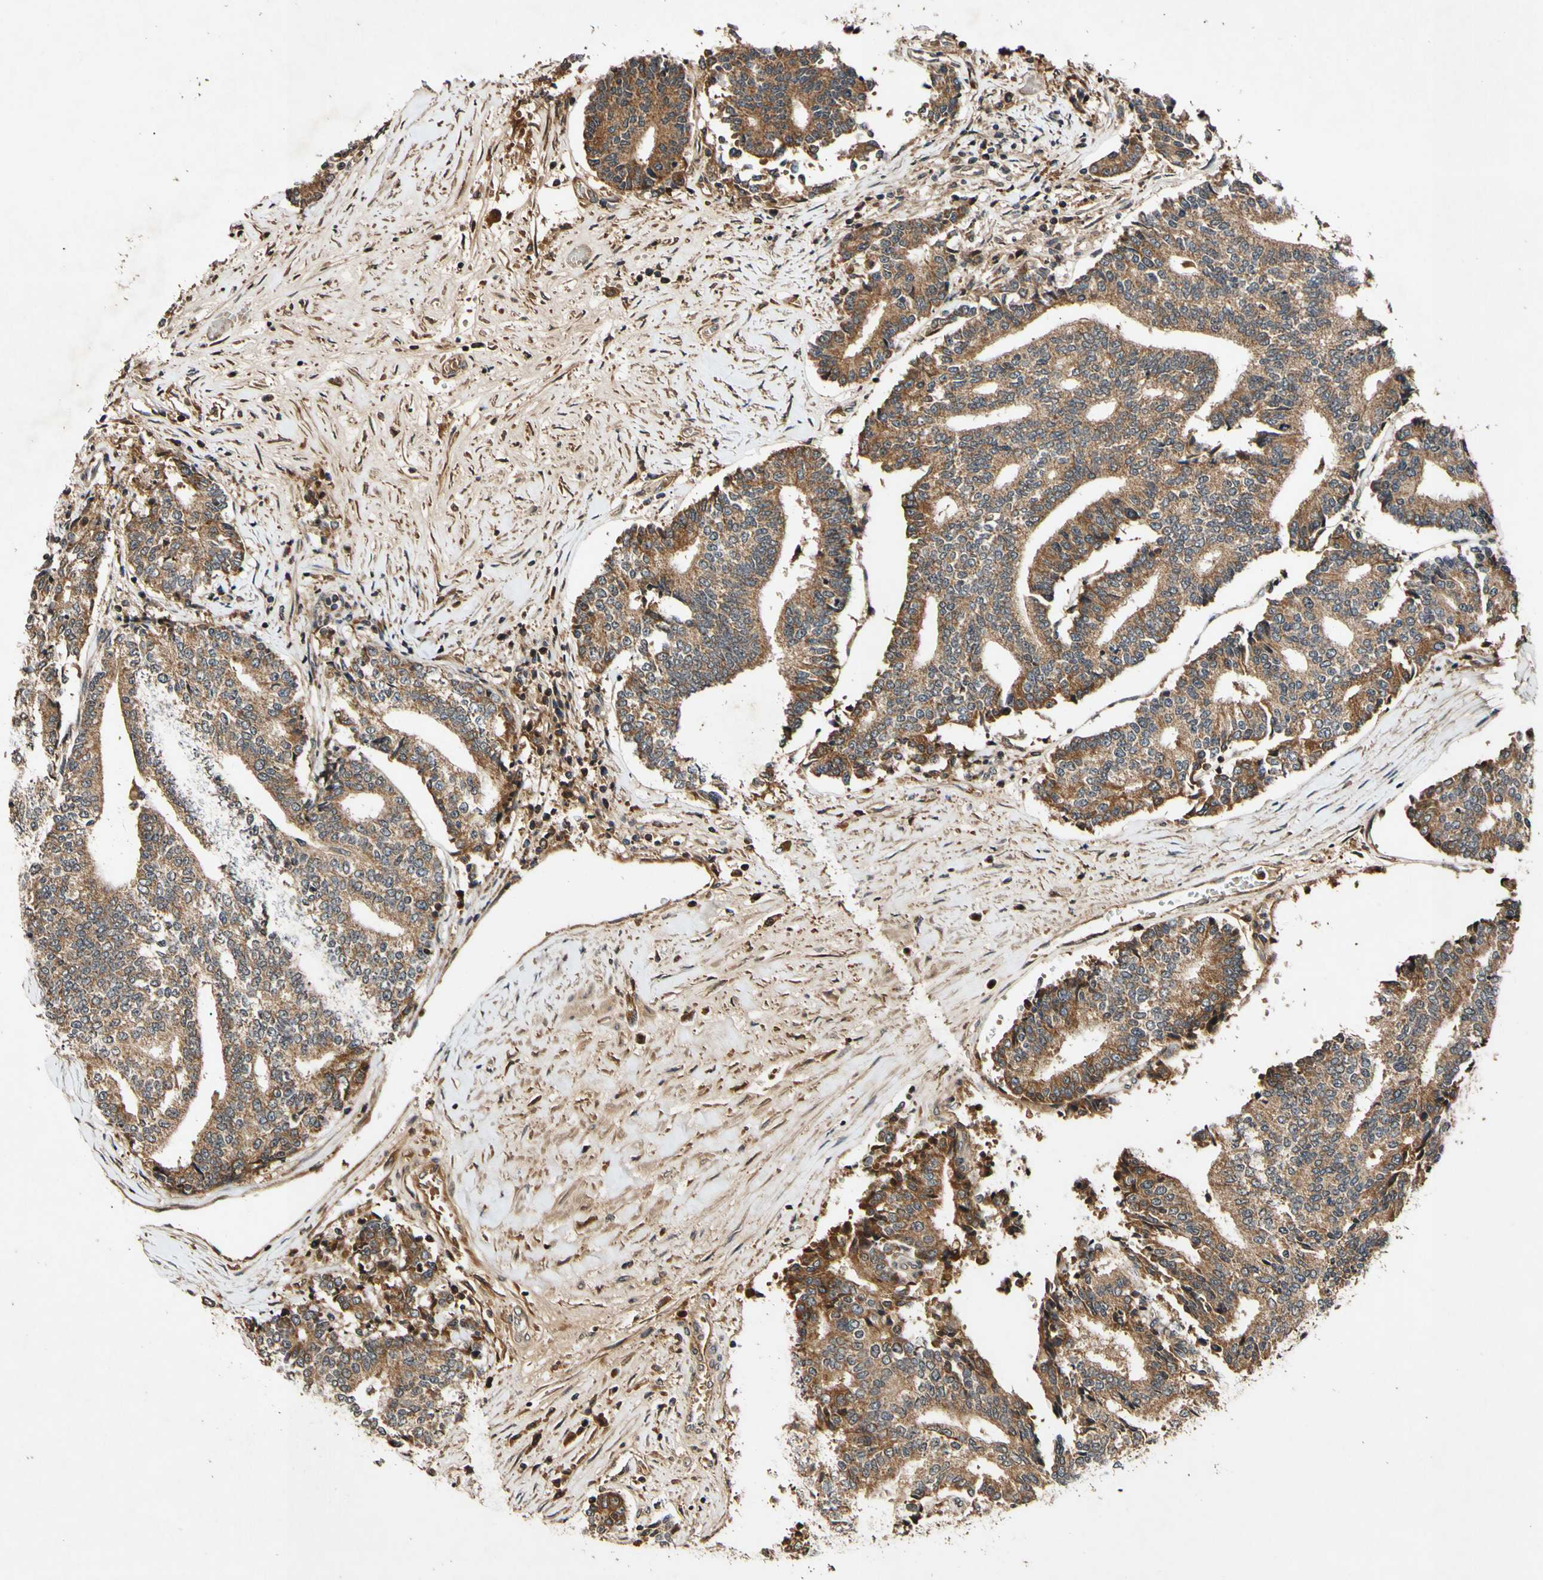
{"staining": {"intensity": "moderate", "quantity": ">75%", "location": "cytoplasmic/membranous"}, "tissue": "prostate cancer", "cell_type": "Tumor cells", "image_type": "cancer", "snomed": [{"axis": "morphology", "description": "Normal tissue, NOS"}, {"axis": "morphology", "description": "Adenocarcinoma, High grade"}, {"axis": "topography", "description": "Prostate"}, {"axis": "topography", "description": "Seminal veicle"}], "caption": "Moderate cytoplasmic/membranous protein positivity is present in approximately >75% of tumor cells in prostate high-grade adenocarcinoma.", "gene": "PLAT", "patient": {"sex": "male", "age": 55}}